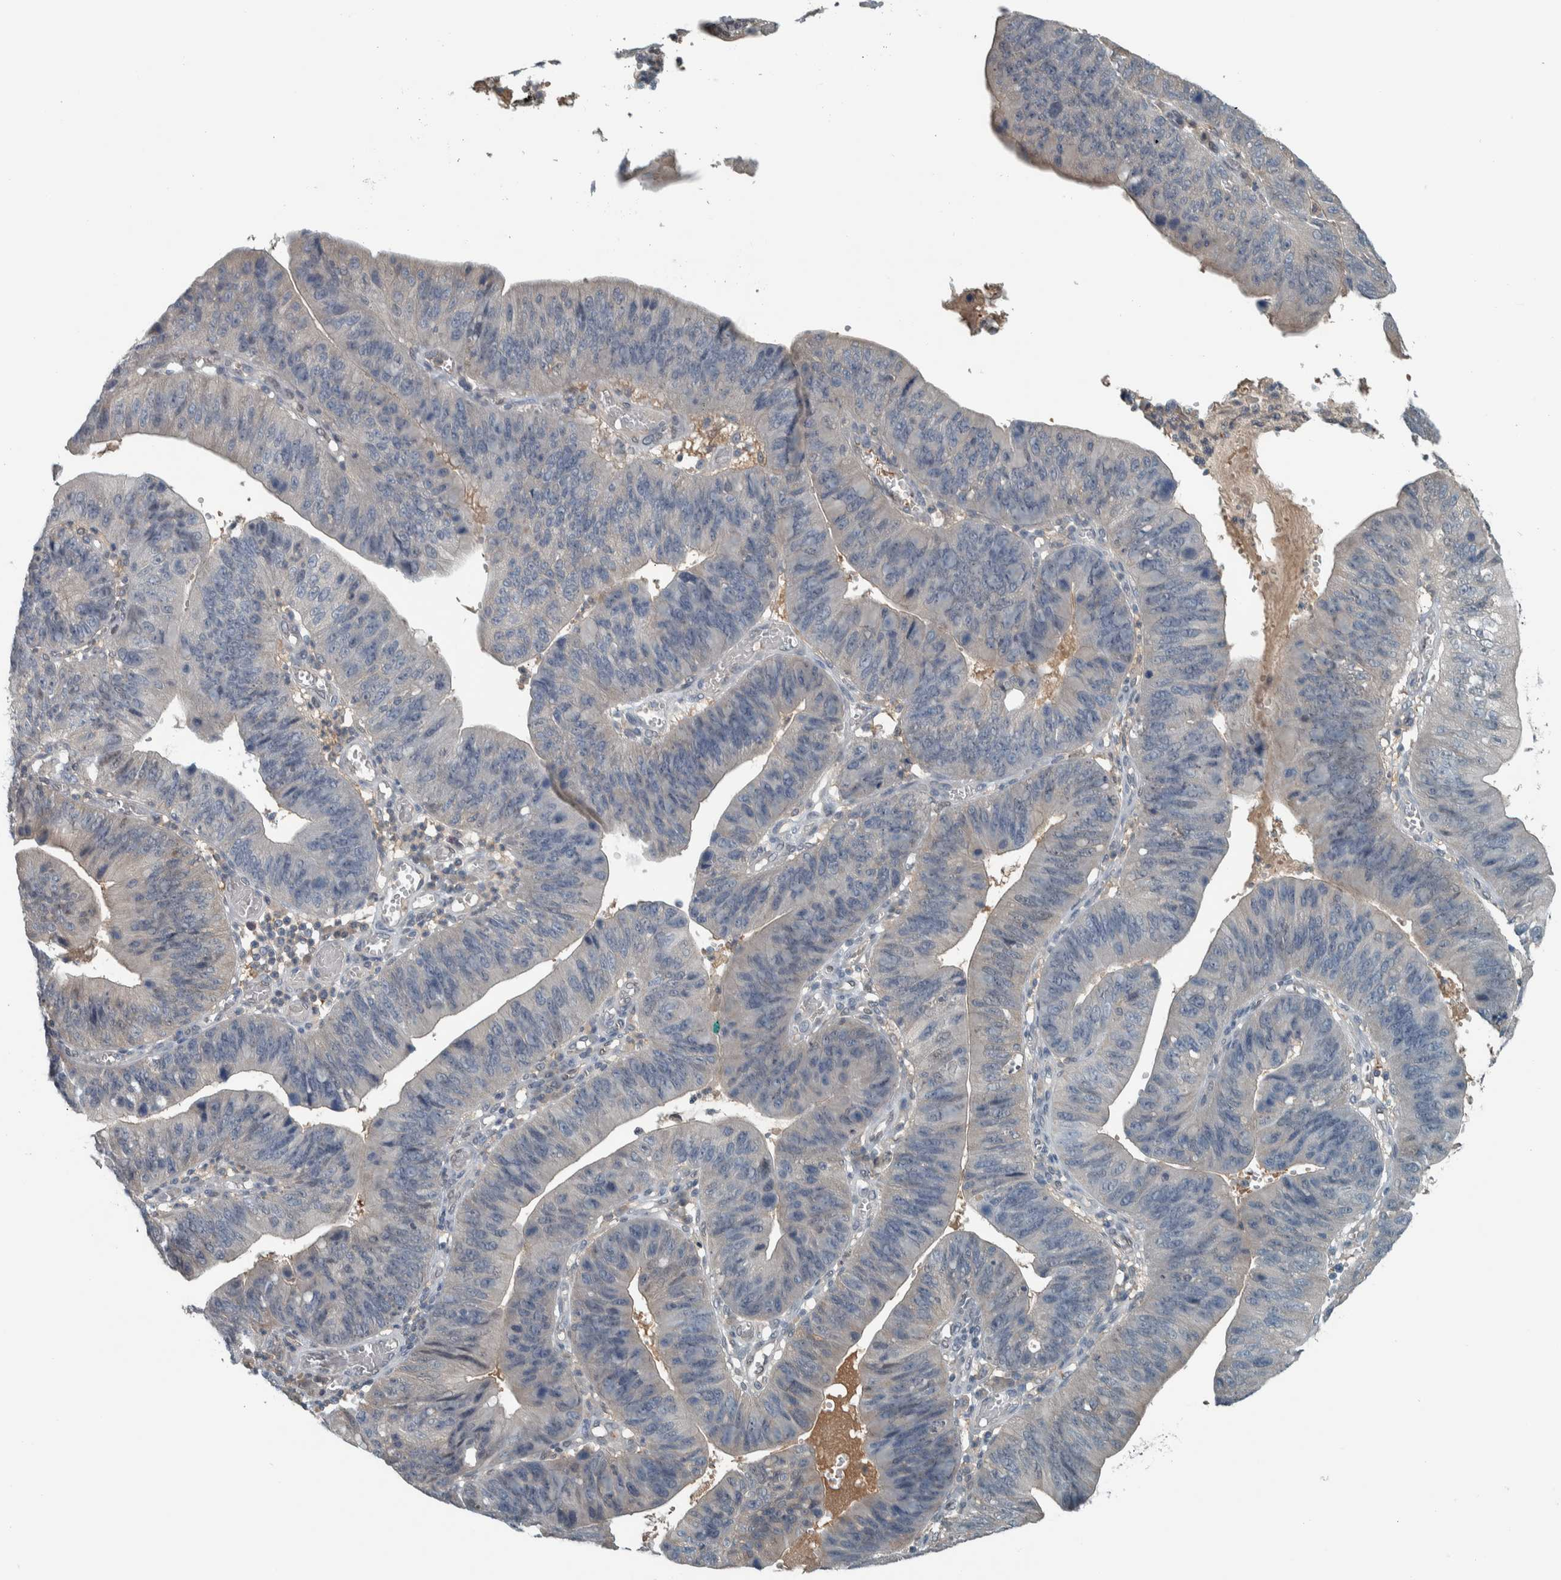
{"staining": {"intensity": "negative", "quantity": "none", "location": "none"}, "tissue": "stomach cancer", "cell_type": "Tumor cells", "image_type": "cancer", "snomed": [{"axis": "morphology", "description": "Adenocarcinoma, NOS"}, {"axis": "topography", "description": "Stomach"}], "caption": "Immunohistochemical staining of stomach cancer (adenocarcinoma) shows no significant expression in tumor cells.", "gene": "ALAD", "patient": {"sex": "male", "age": 59}}